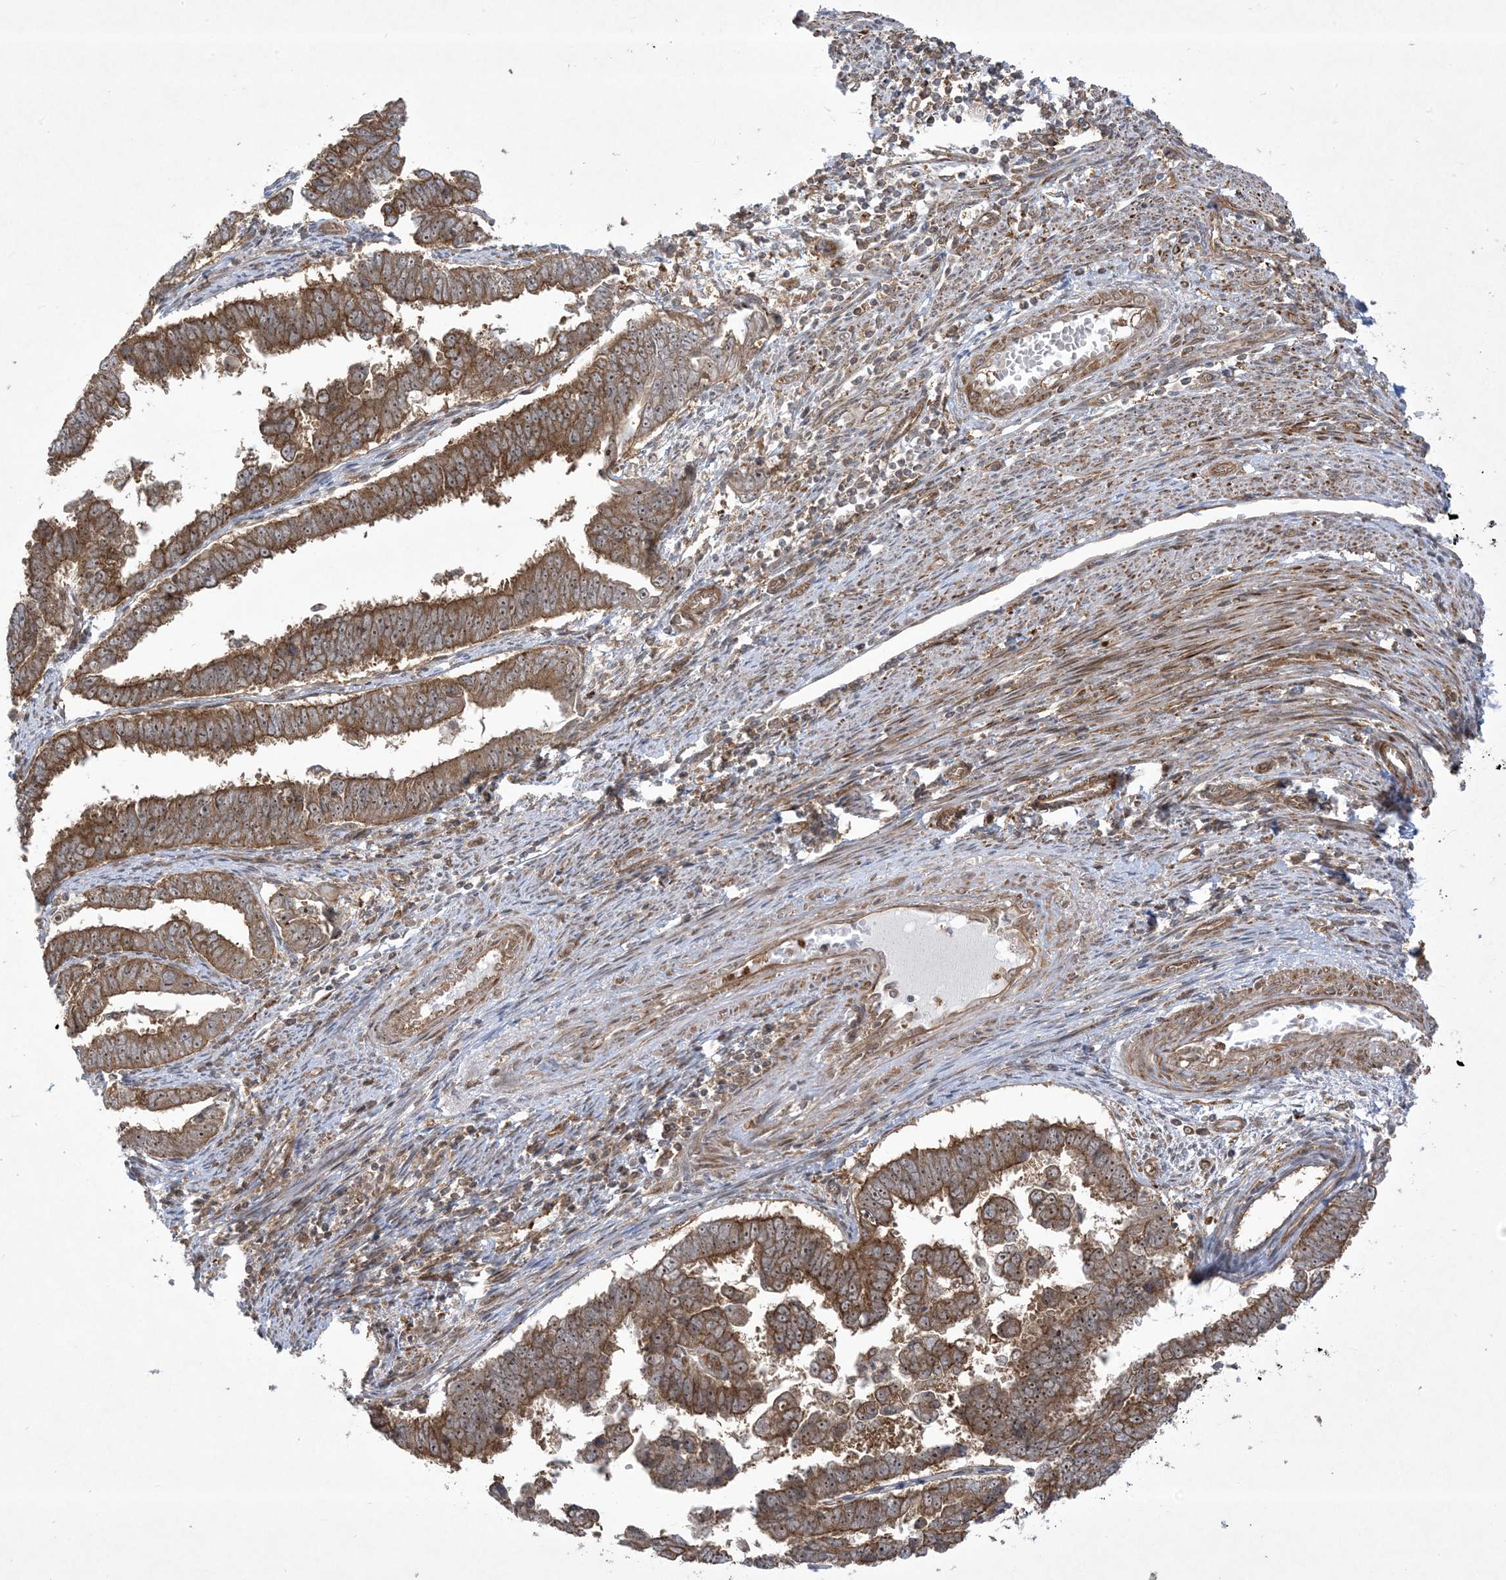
{"staining": {"intensity": "strong", "quantity": ">75%", "location": "cytoplasmic/membranous,nuclear"}, "tissue": "endometrial cancer", "cell_type": "Tumor cells", "image_type": "cancer", "snomed": [{"axis": "morphology", "description": "Adenocarcinoma, NOS"}, {"axis": "topography", "description": "Endometrium"}], "caption": "Immunohistochemical staining of endometrial adenocarcinoma reveals high levels of strong cytoplasmic/membranous and nuclear expression in about >75% of tumor cells.", "gene": "SOGA3", "patient": {"sex": "female", "age": 75}}